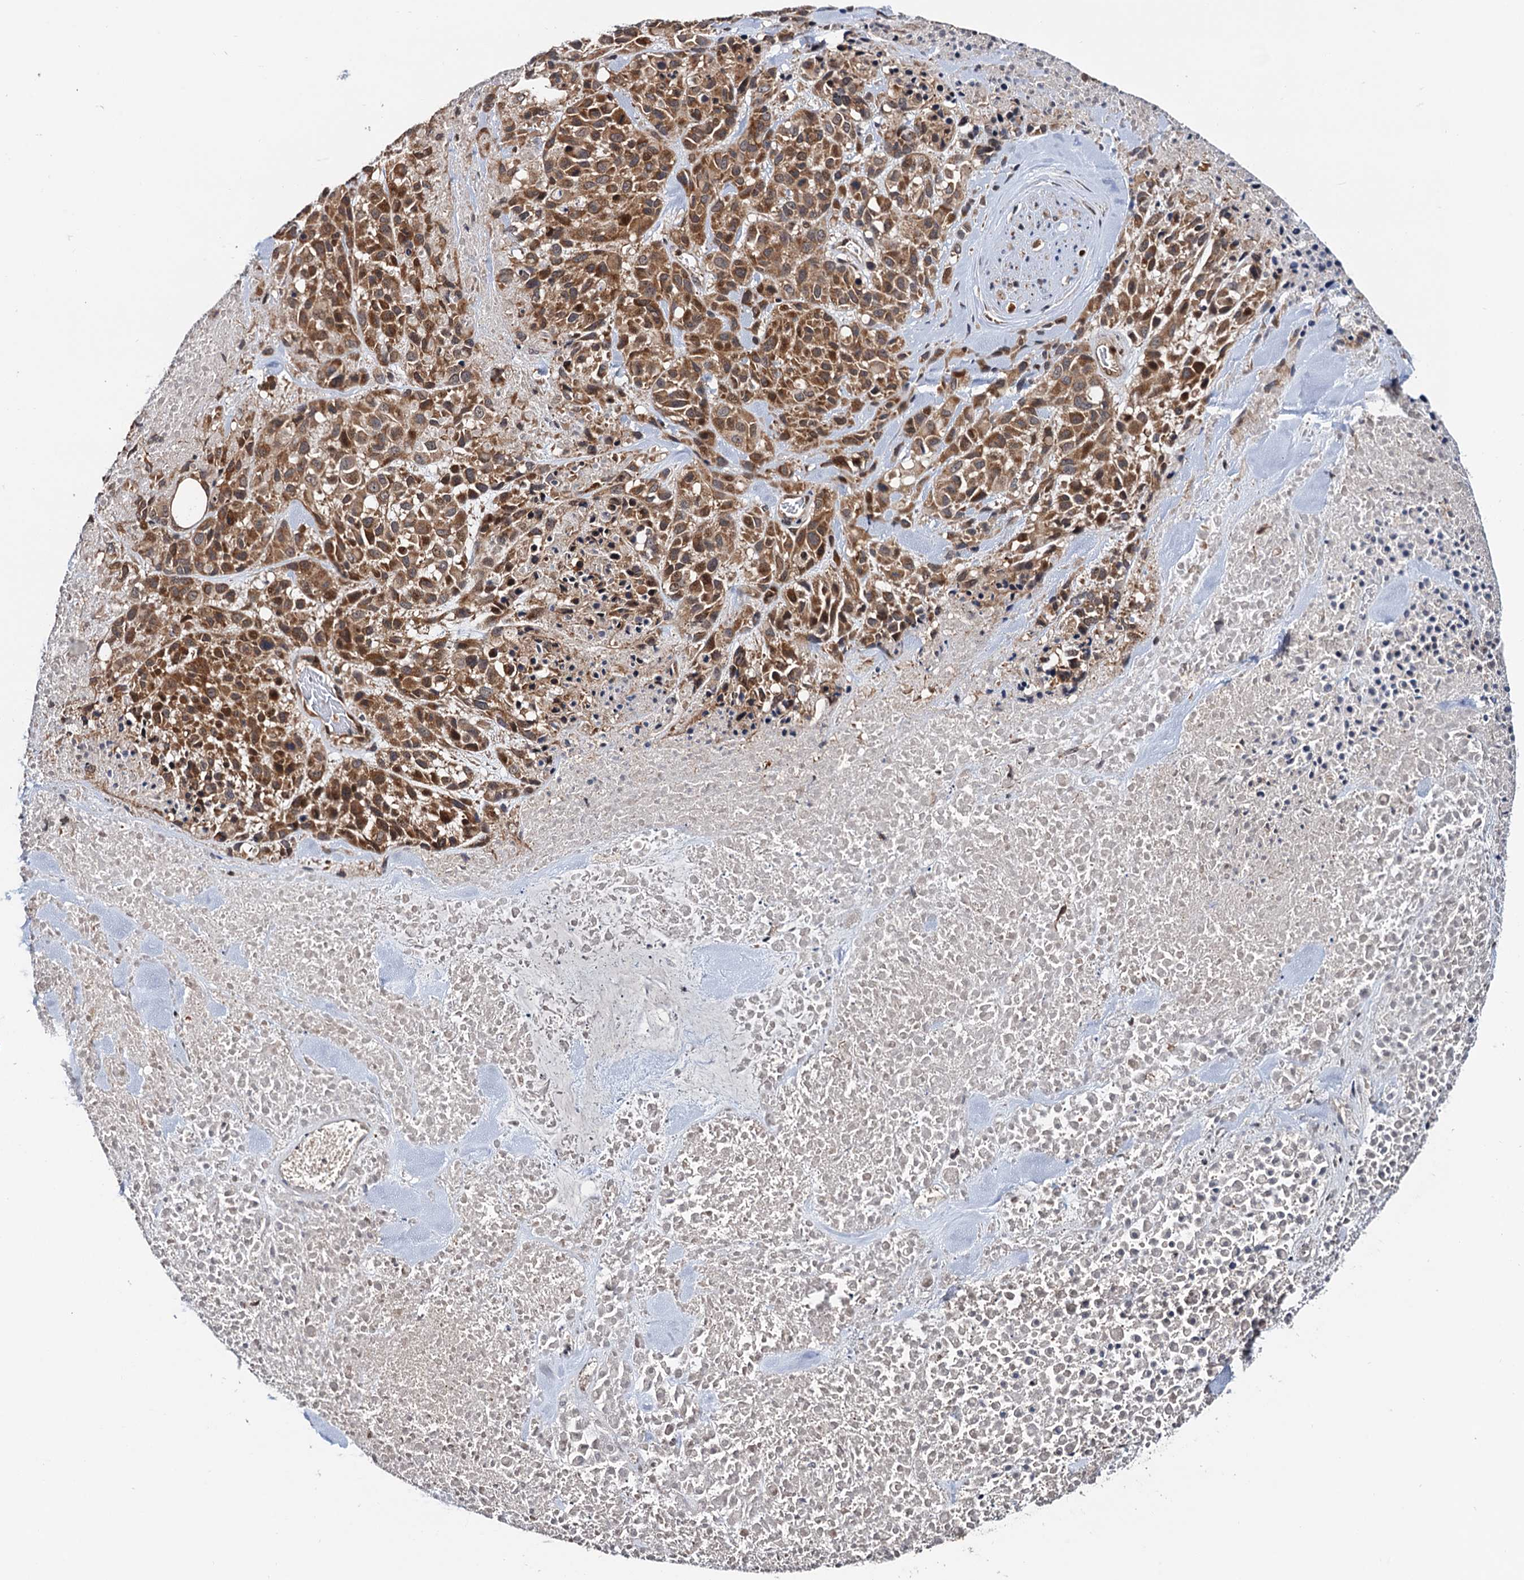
{"staining": {"intensity": "strong", "quantity": ">75%", "location": "cytoplasmic/membranous"}, "tissue": "melanoma", "cell_type": "Tumor cells", "image_type": "cancer", "snomed": [{"axis": "morphology", "description": "Malignant melanoma, Metastatic site"}, {"axis": "topography", "description": "Skin"}], "caption": "The histopathology image demonstrates a brown stain indicating the presence of a protein in the cytoplasmic/membranous of tumor cells in malignant melanoma (metastatic site). (IHC, brightfield microscopy, high magnification).", "gene": "NAA16", "patient": {"sex": "female", "age": 81}}